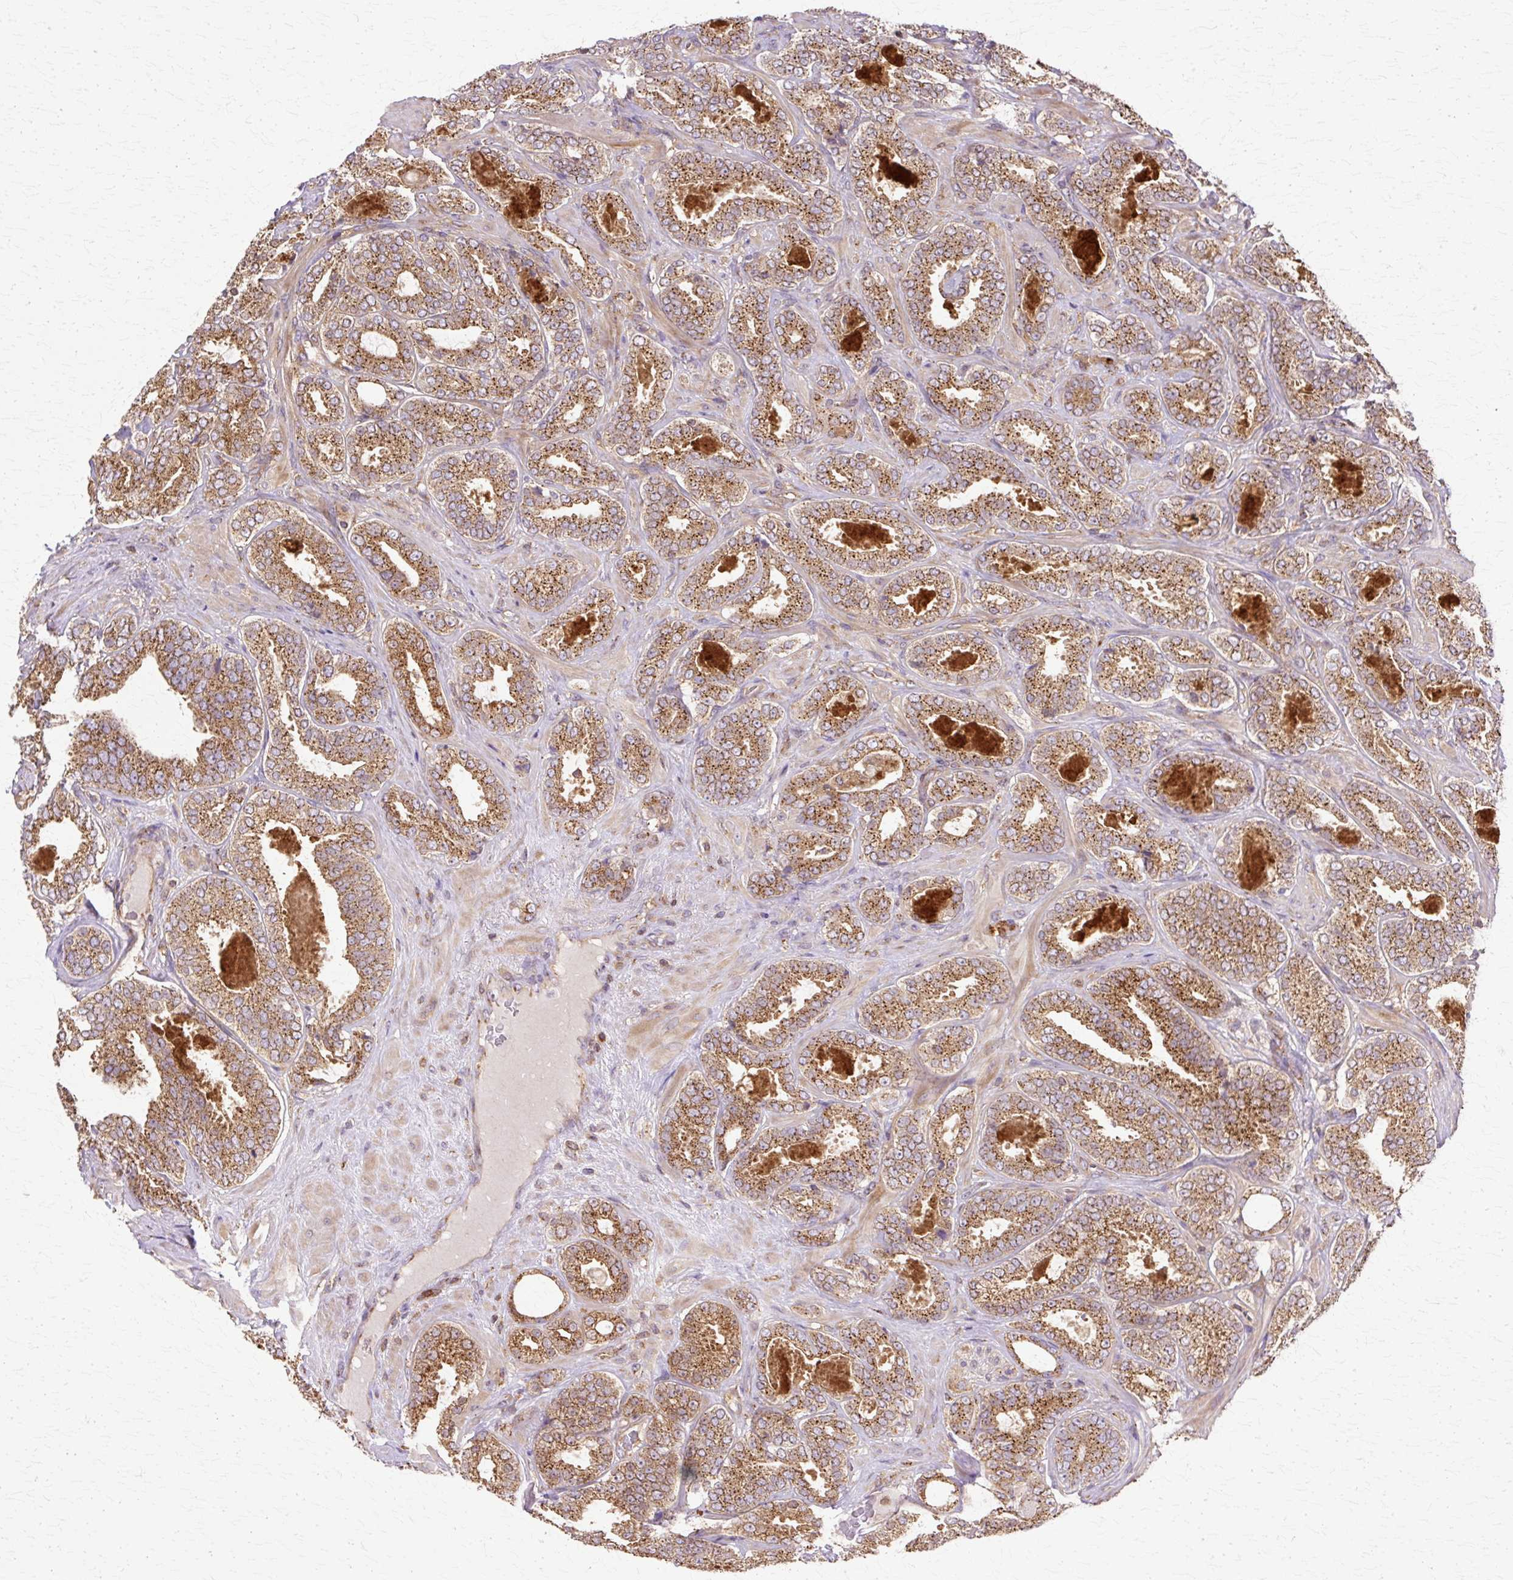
{"staining": {"intensity": "strong", "quantity": ">75%", "location": "cytoplasmic/membranous"}, "tissue": "prostate cancer", "cell_type": "Tumor cells", "image_type": "cancer", "snomed": [{"axis": "morphology", "description": "Adenocarcinoma, High grade"}, {"axis": "topography", "description": "Prostate"}], "caption": "Tumor cells demonstrate high levels of strong cytoplasmic/membranous positivity in about >75% of cells in prostate adenocarcinoma (high-grade). Nuclei are stained in blue.", "gene": "COPB1", "patient": {"sex": "male", "age": 65}}